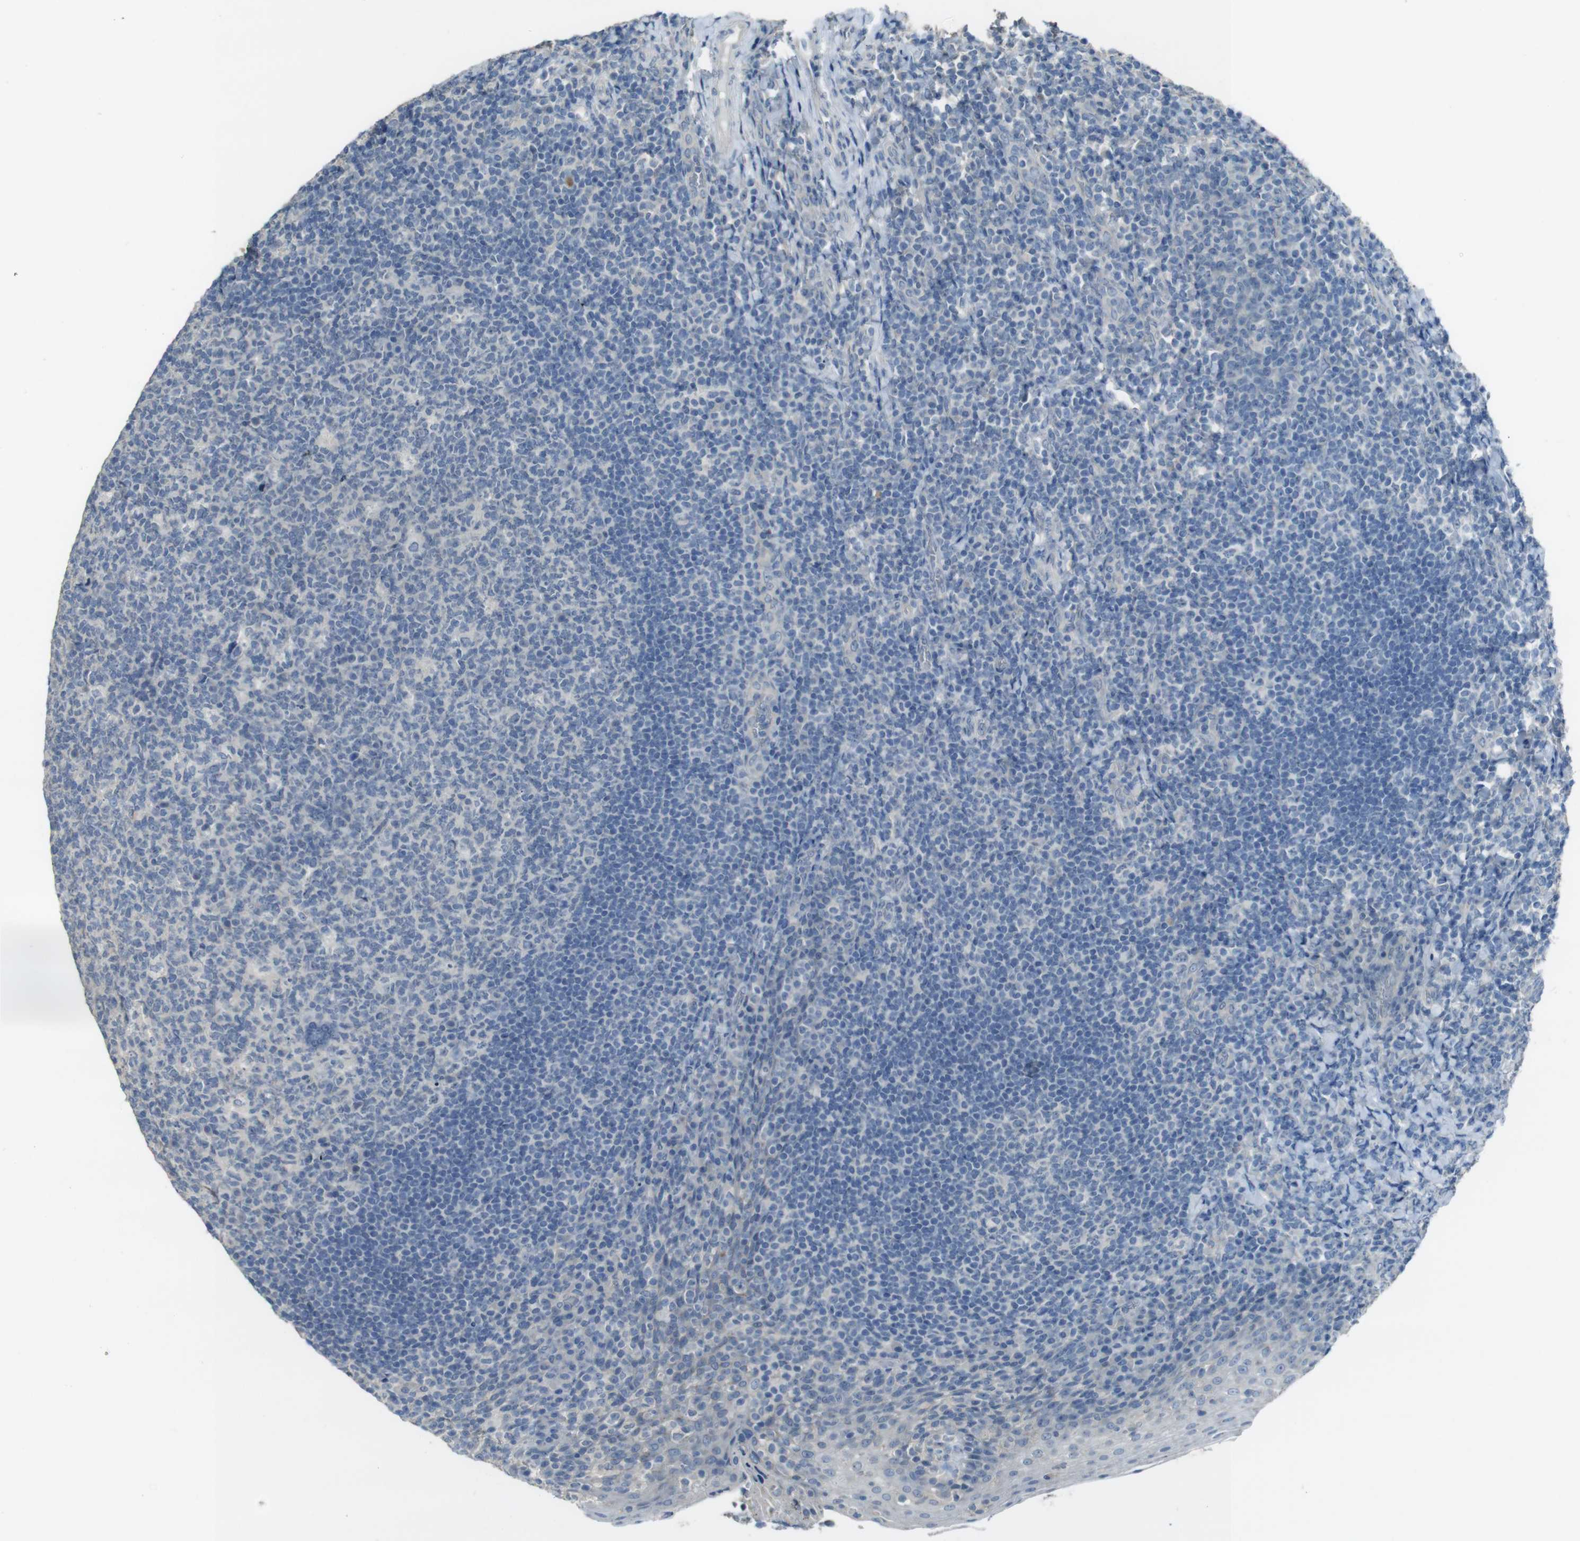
{"staining": {"intensity": "negative", "quantity": "none", "location": "none"}, "tissue": "tonsil", "cell_type": "Germinal center cells", "image_type": "normal", "snomed": [{"axis": "morphology", "description": "Normal tissue, NOS"}, {"axis": "topography", "description": "Tonsil"}], "caption": "The image demonstrates no significant positivity in germinal center cells of tonsil.", "gene": "ENTPD7", "patient": {"sex": "male", "age": 17}}